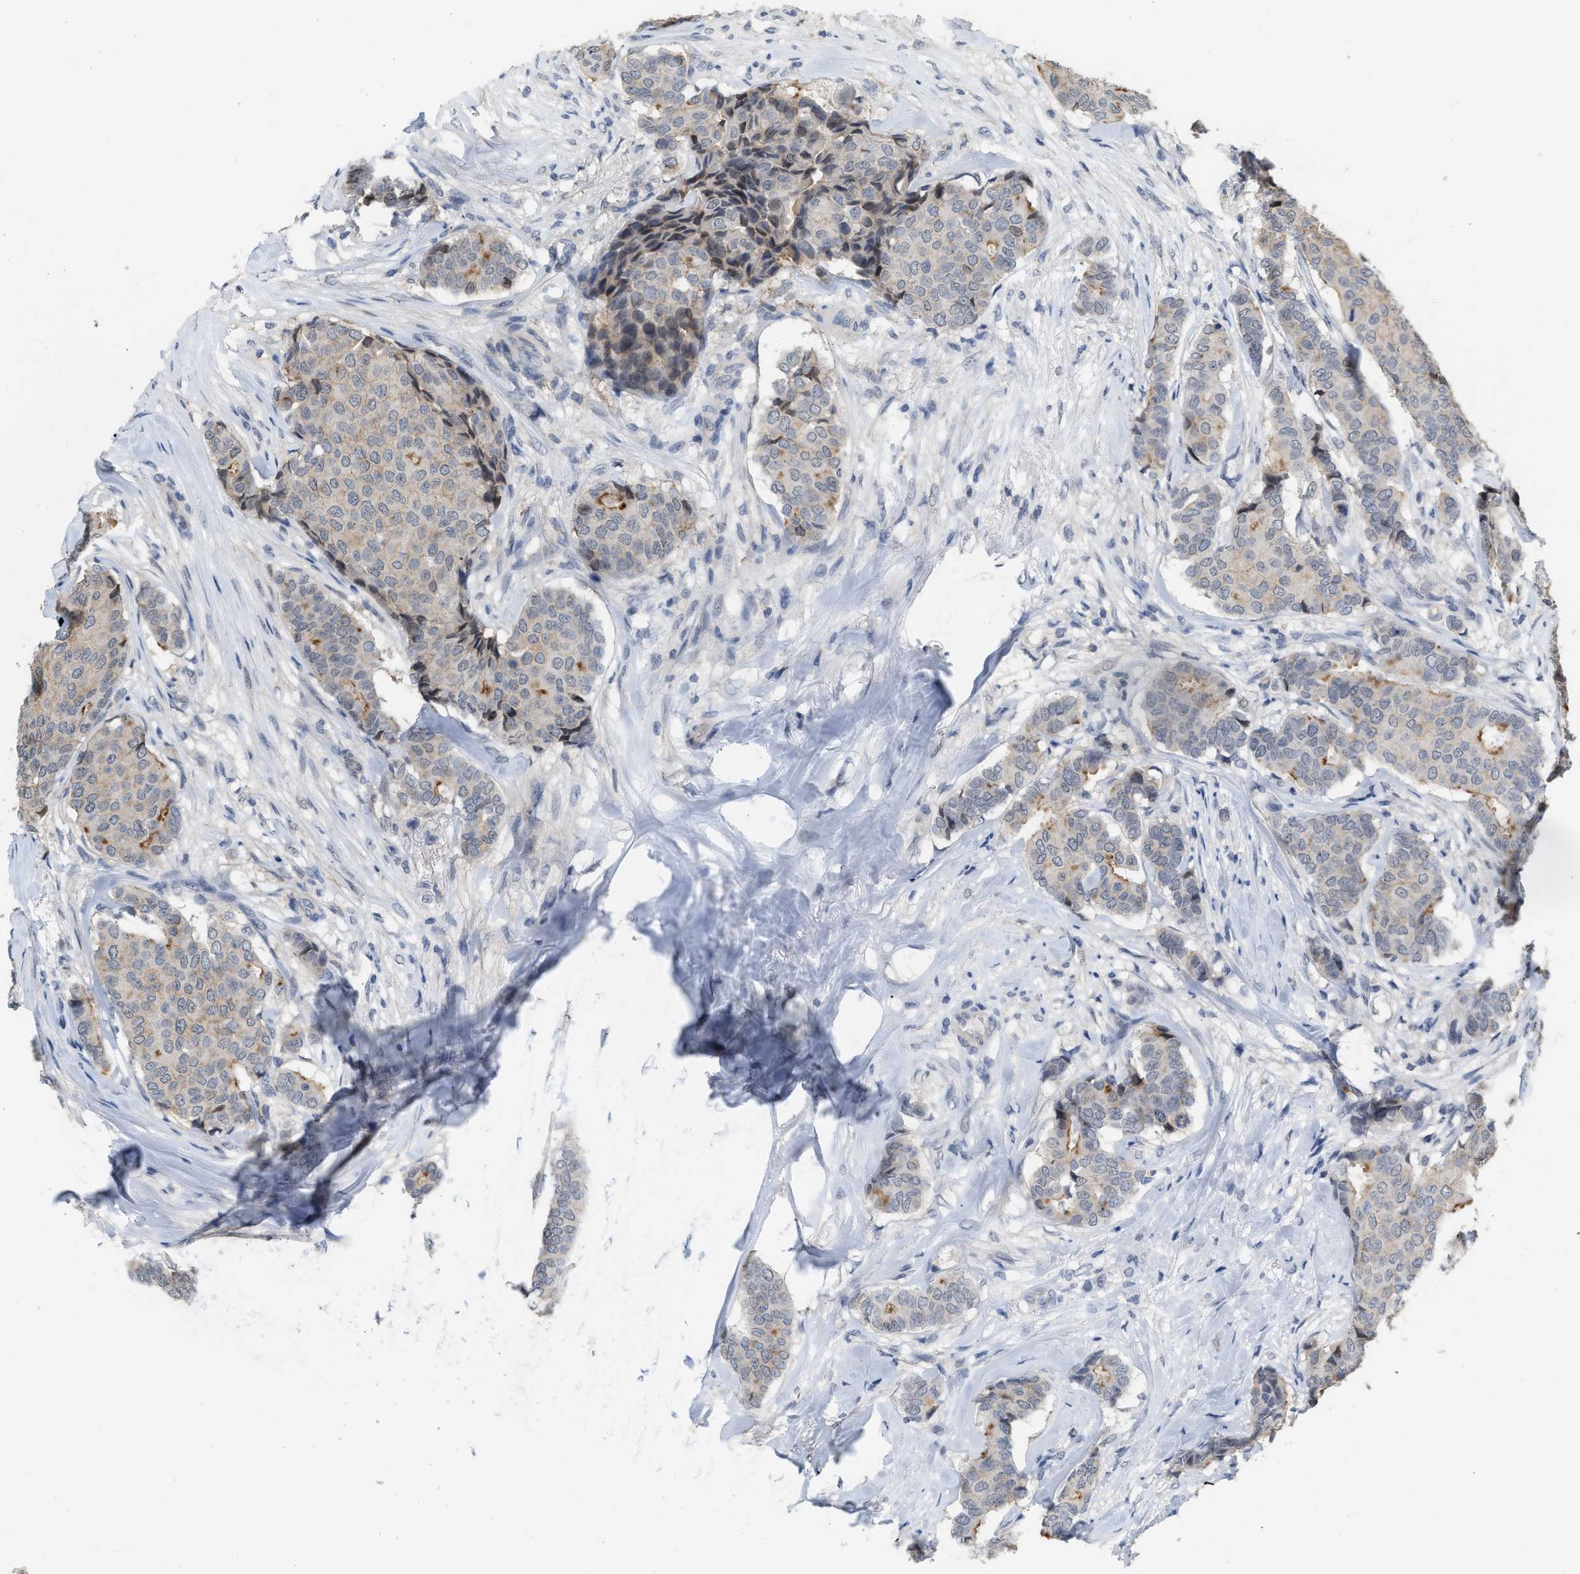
{"staining": {"intensity": "moderate", "quantity": "<25%", "location": "cytoplasmic/membranous"}, "tissue": "breast cancer", "cell_type": "Tumor cells", "image_type": "cancer", "snomed": [{"axis": "morphology", "description": "Duct carcinoma"}, {"axis": "topography", "description": "Breast"}], "caption": "Breast infiltrating ductal carcinoma stained with DAB immunohistochemistry exhibits low levels of moderate cytoplasmic/membranous positivity in about <25% of tumor cells.", "gene": "BAIAP2L1", "patient": {"sex": "female", "age": 75}}